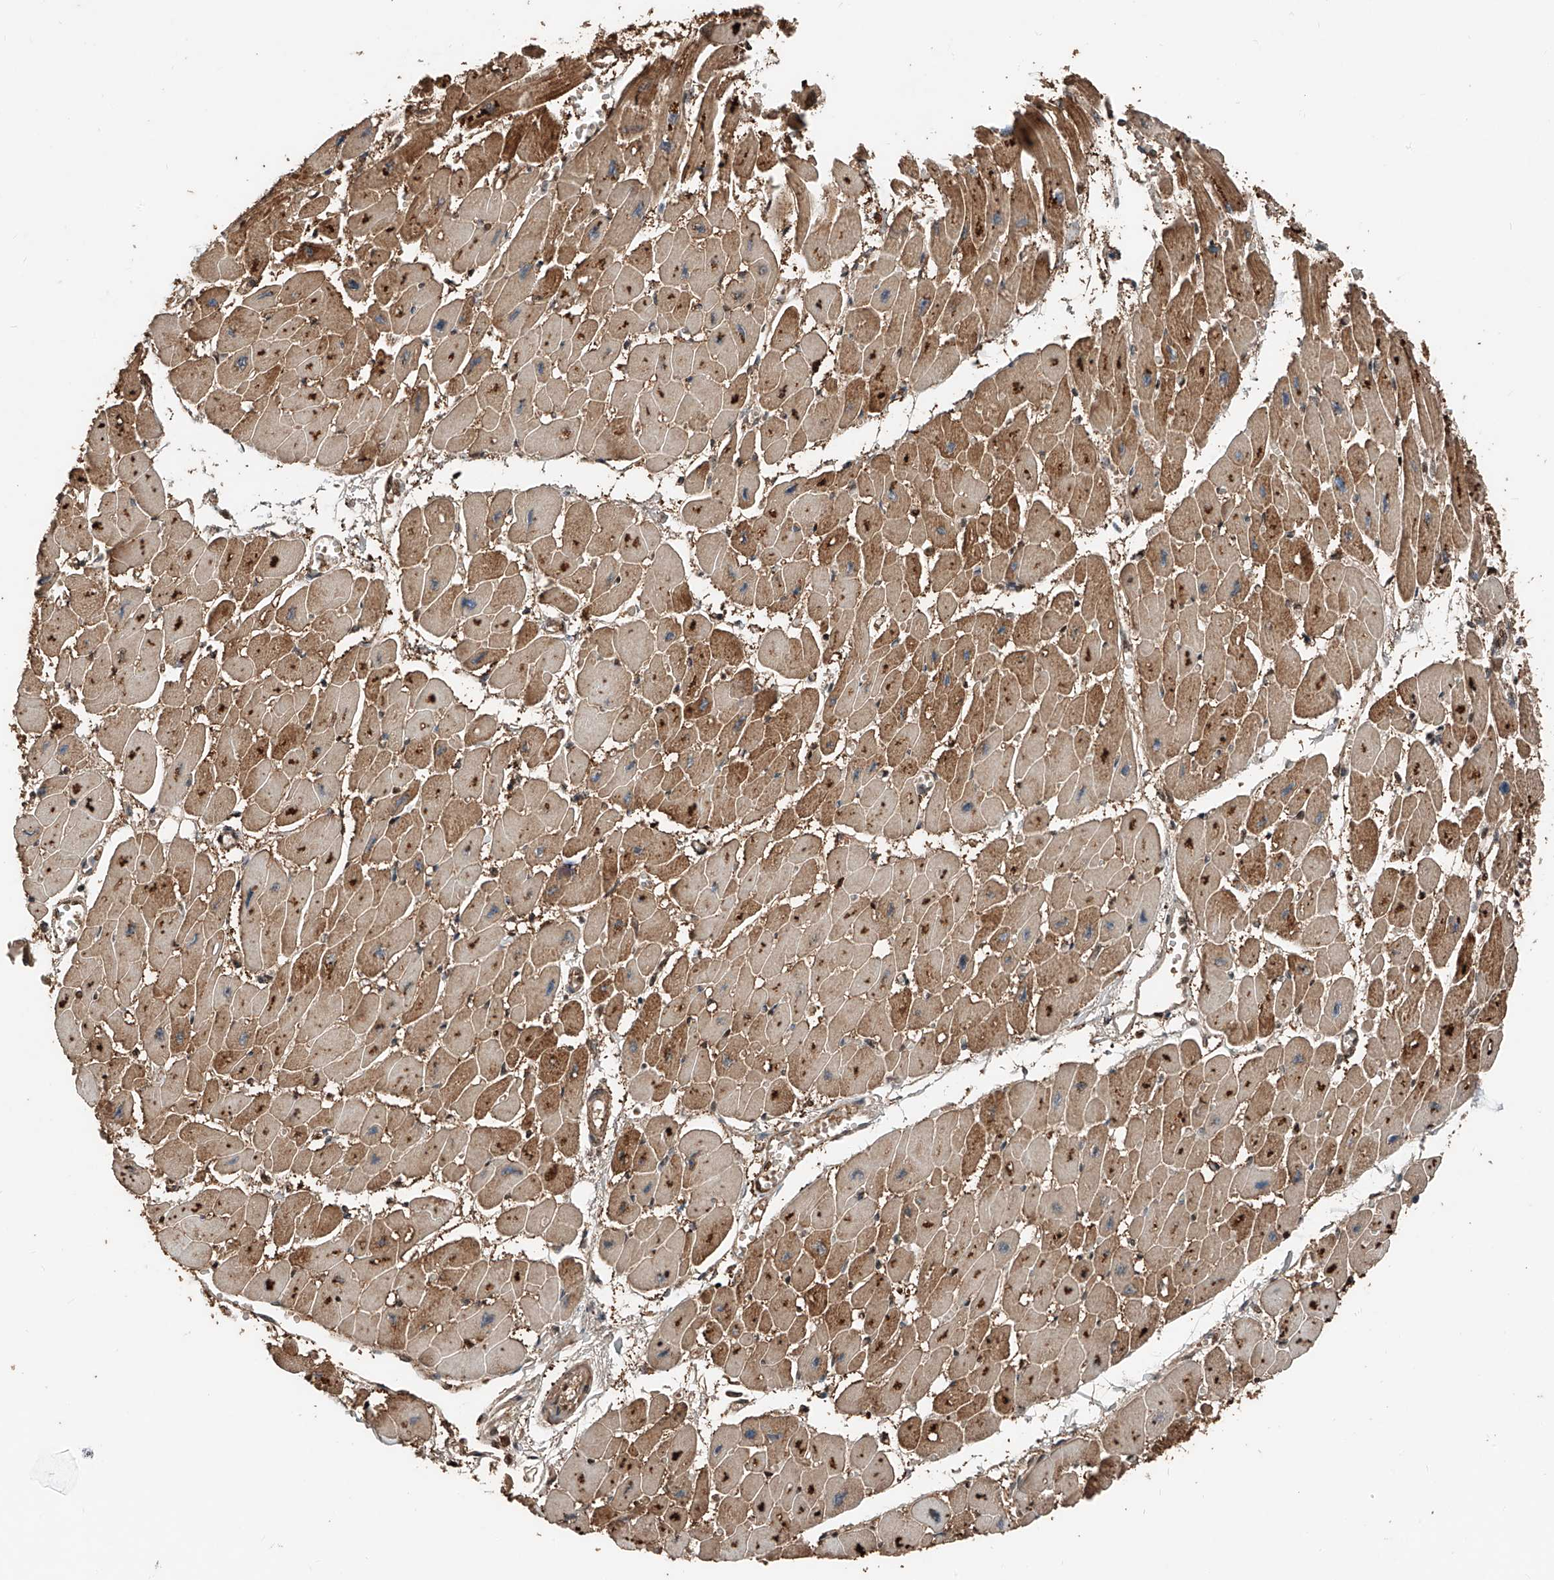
{"staining": {"intensity": "strong", "quantity": ">75%", "location": "cytoplasmic/membranous"}, "tissue": "heart muscle", "cell_type": "Cardiomyocytes", "image_type": "normal", "snomed": [{"axis": "morphology", "description": "Normal tissue, NOS"}, {"axis": "topography", "description": "Heart"}], "caption": "The photomicrograph exhibits immunohistochemical staining of normal heart muscle. There is strong cytoplasmic/membranous staining is appreciated in about >75% of cardiomyocytes. The staining was performed using DAB to visualize the protein expression in brown, while the nuclei were stained in blue with hematoxylin (Magnification: 20x).", "gene": "RMND1", "patient": {"sex": "female", "age": 54}}